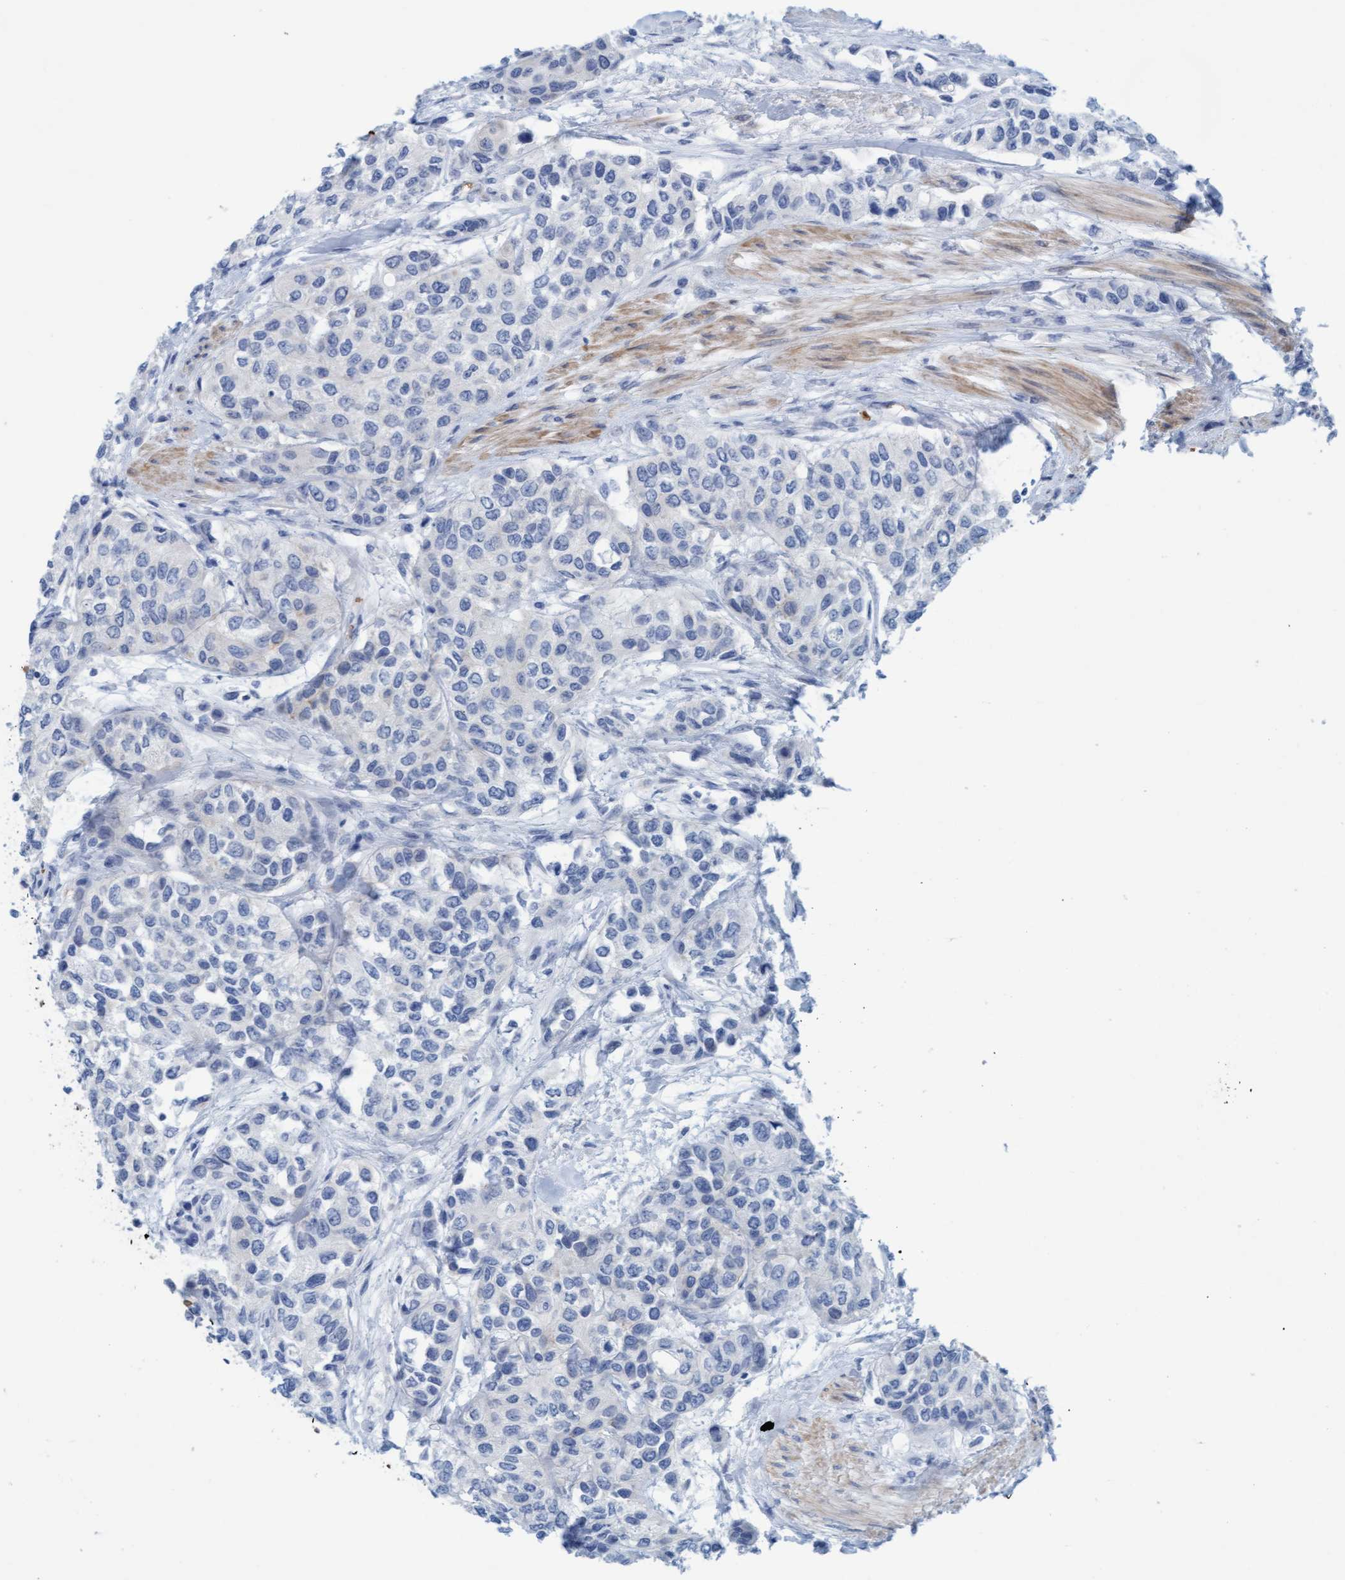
{"staining": {"intensity": "negative", "quantity": "none", "location": "none"}, "tissue": "urothelial cancer", "cell_type": "Tumor cells", "image_type": "cancer", "snomed": [{"axis": "morphology", "description": "Urothelial carcinoma, High grade"}, {"axis": "topography", "description": "Urinary bladder"}], "caption": "A photomicrograph of human urothelial cancer is negative for staining in tumor cells.", "gene": "P2RX5", "patient": {"sex": "female", "age": 56}}